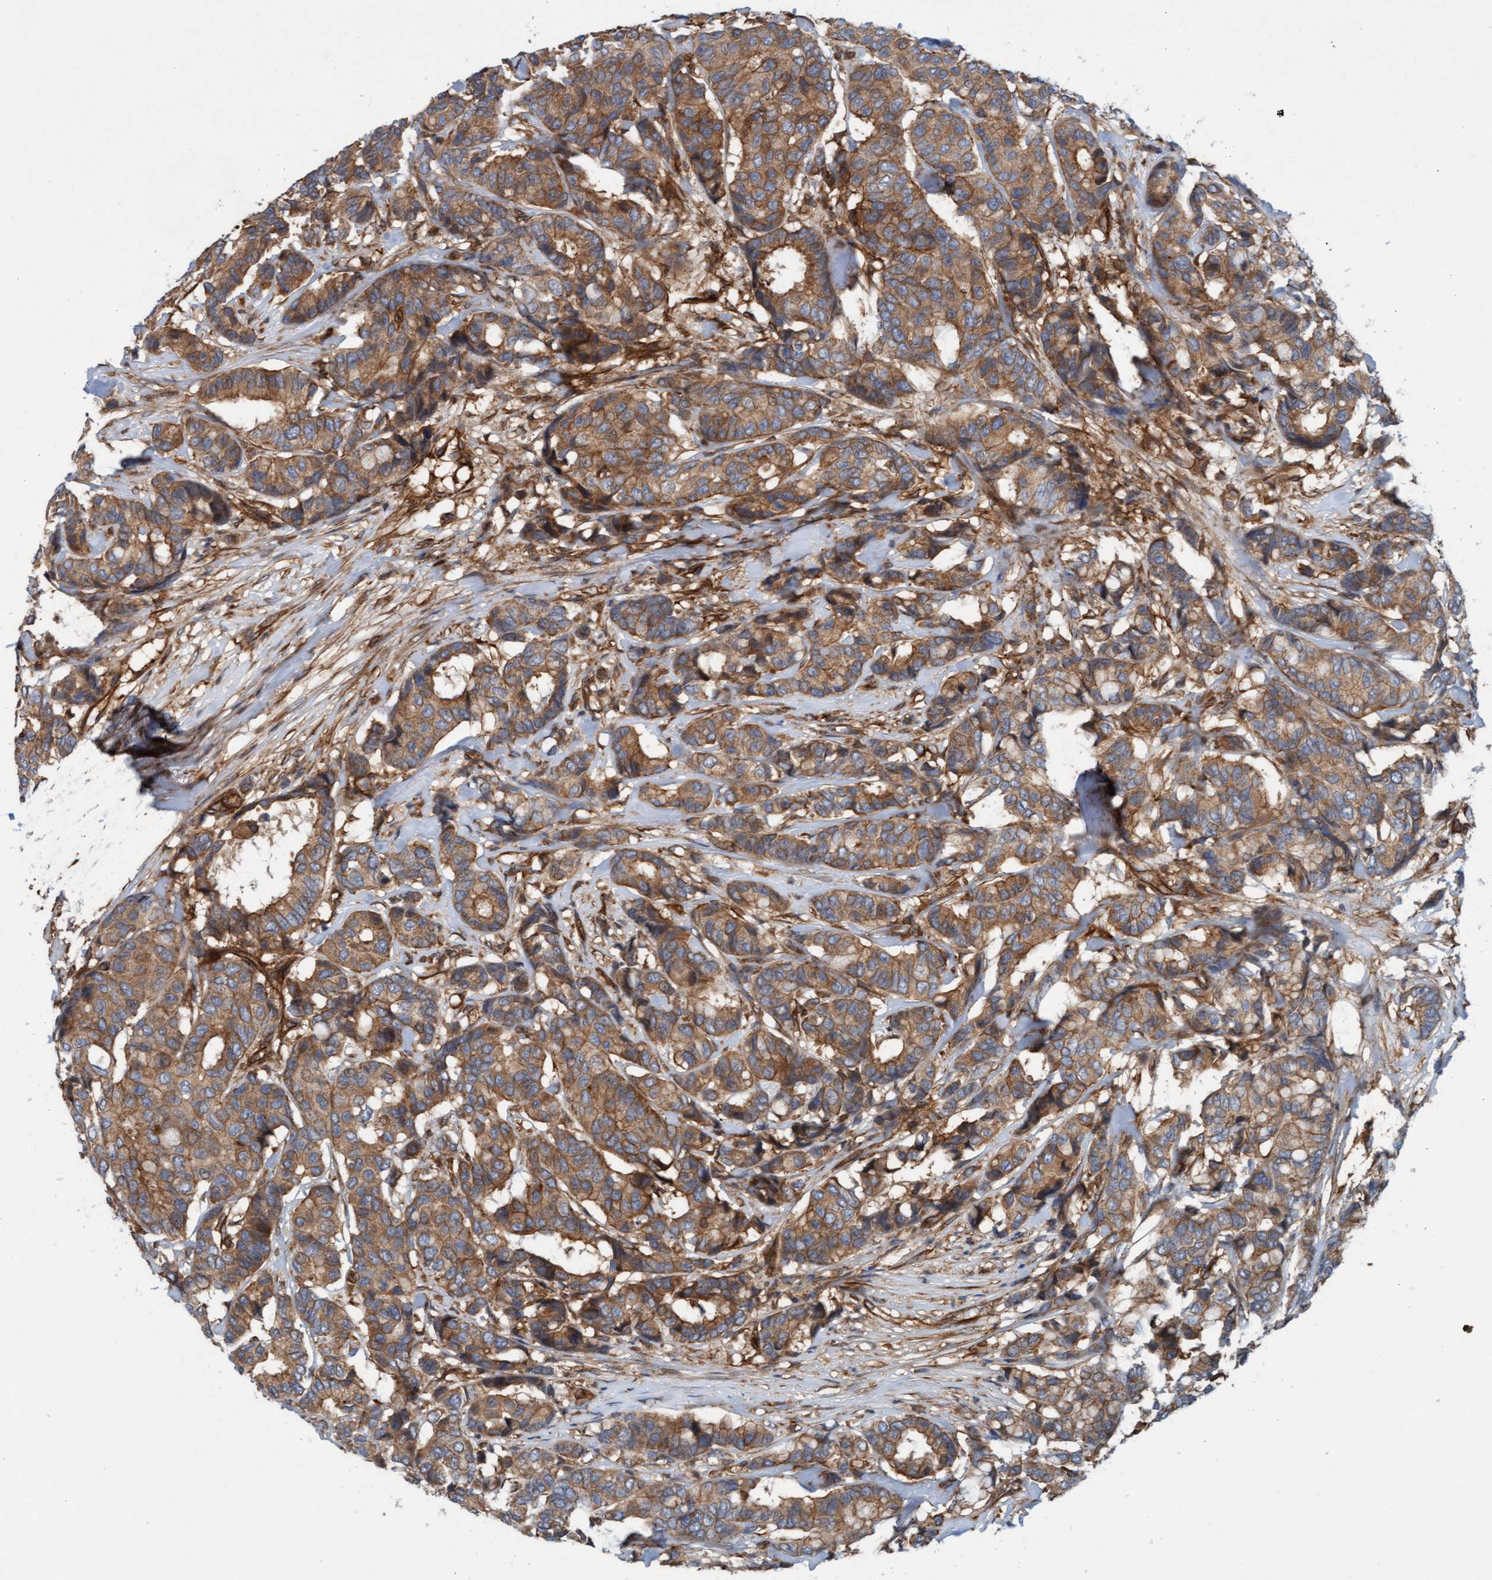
{"staining": {"intensity": "moderate", "quantity": ">75%", "location": "cytoplasmic/membranous"}, "tissue": "breast cancer", "cell_type": "Tumor cells", "image_type": "cancer", "snomed": [{"axis": "morphology", "description": "Duct carcinoma"}, {"axis": "topography", "description": "Breast"}], "caption": "Protein analysis of breast cancer (infiltrating ductal carcinoma) tissue reveals moderate cytoplasmic/membranous staining in approximately >75% of tumor cells.", "gene": "ERAL1", "patient": {"sex": "female", "age": 87}}